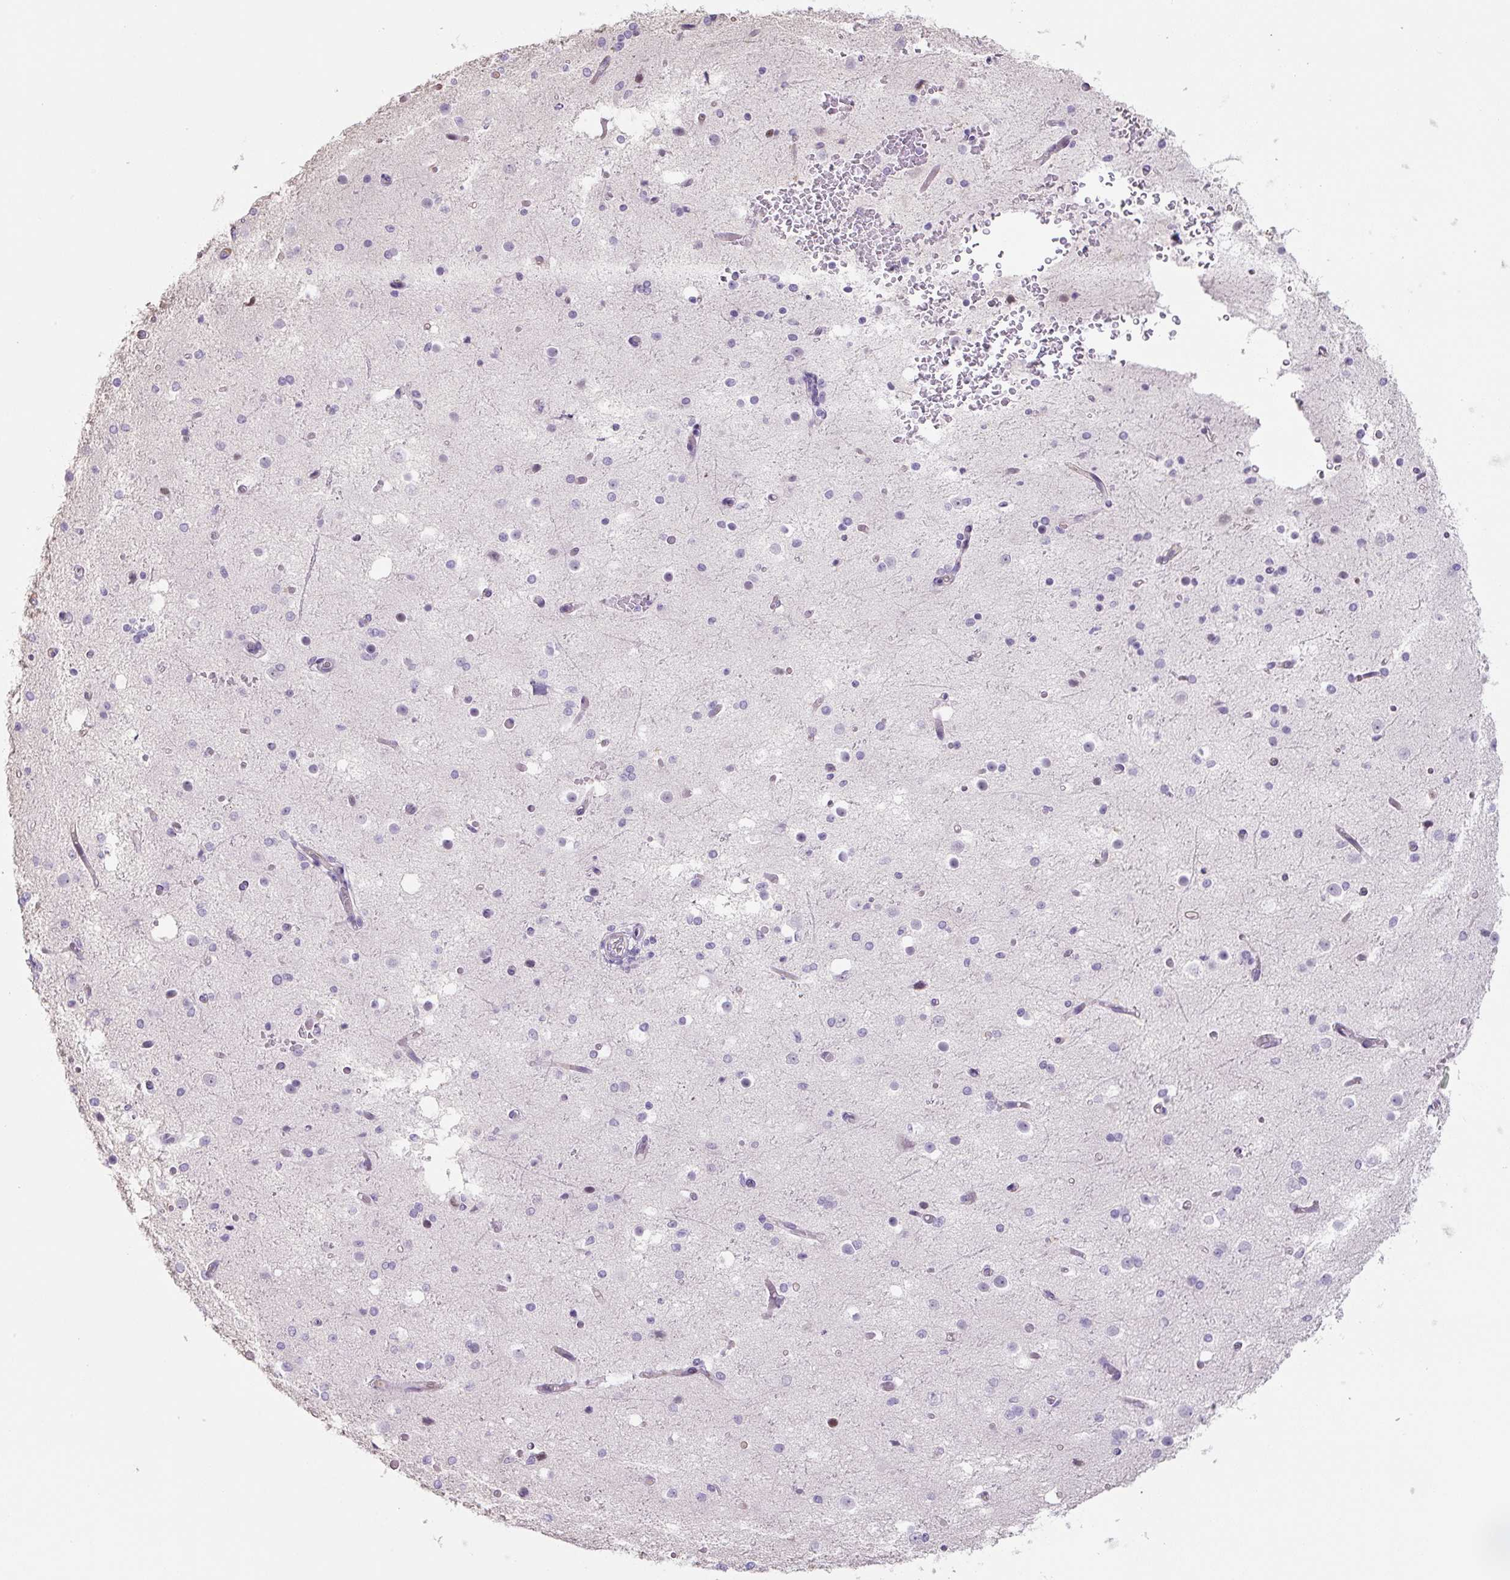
{"staining": {"intensity": "negative", "quantity": "none", "location": "none"}, "tissue": "cerebral cortex", "cell_type": "Endothelial cells", "image_type": "normal", "snomed": [{"axis": "morphology", "description": "Normal tissue, NOS"}, {"axis": "morphology", "description": "Inflammation, NOS"}, {"axis": "topography", "description": "Cerebral cortex"}], "caption": "Immunohistochemical staining of unremarkable cerebral cortex reveals no significant staining in endothelial cells. (Stains: DAB IHC with hematoxylin counter stain, Microscopy: brightfield microscopy at high magnification).", "gene": "PRM1", "patient": {"sex": "male", "age": 6}}